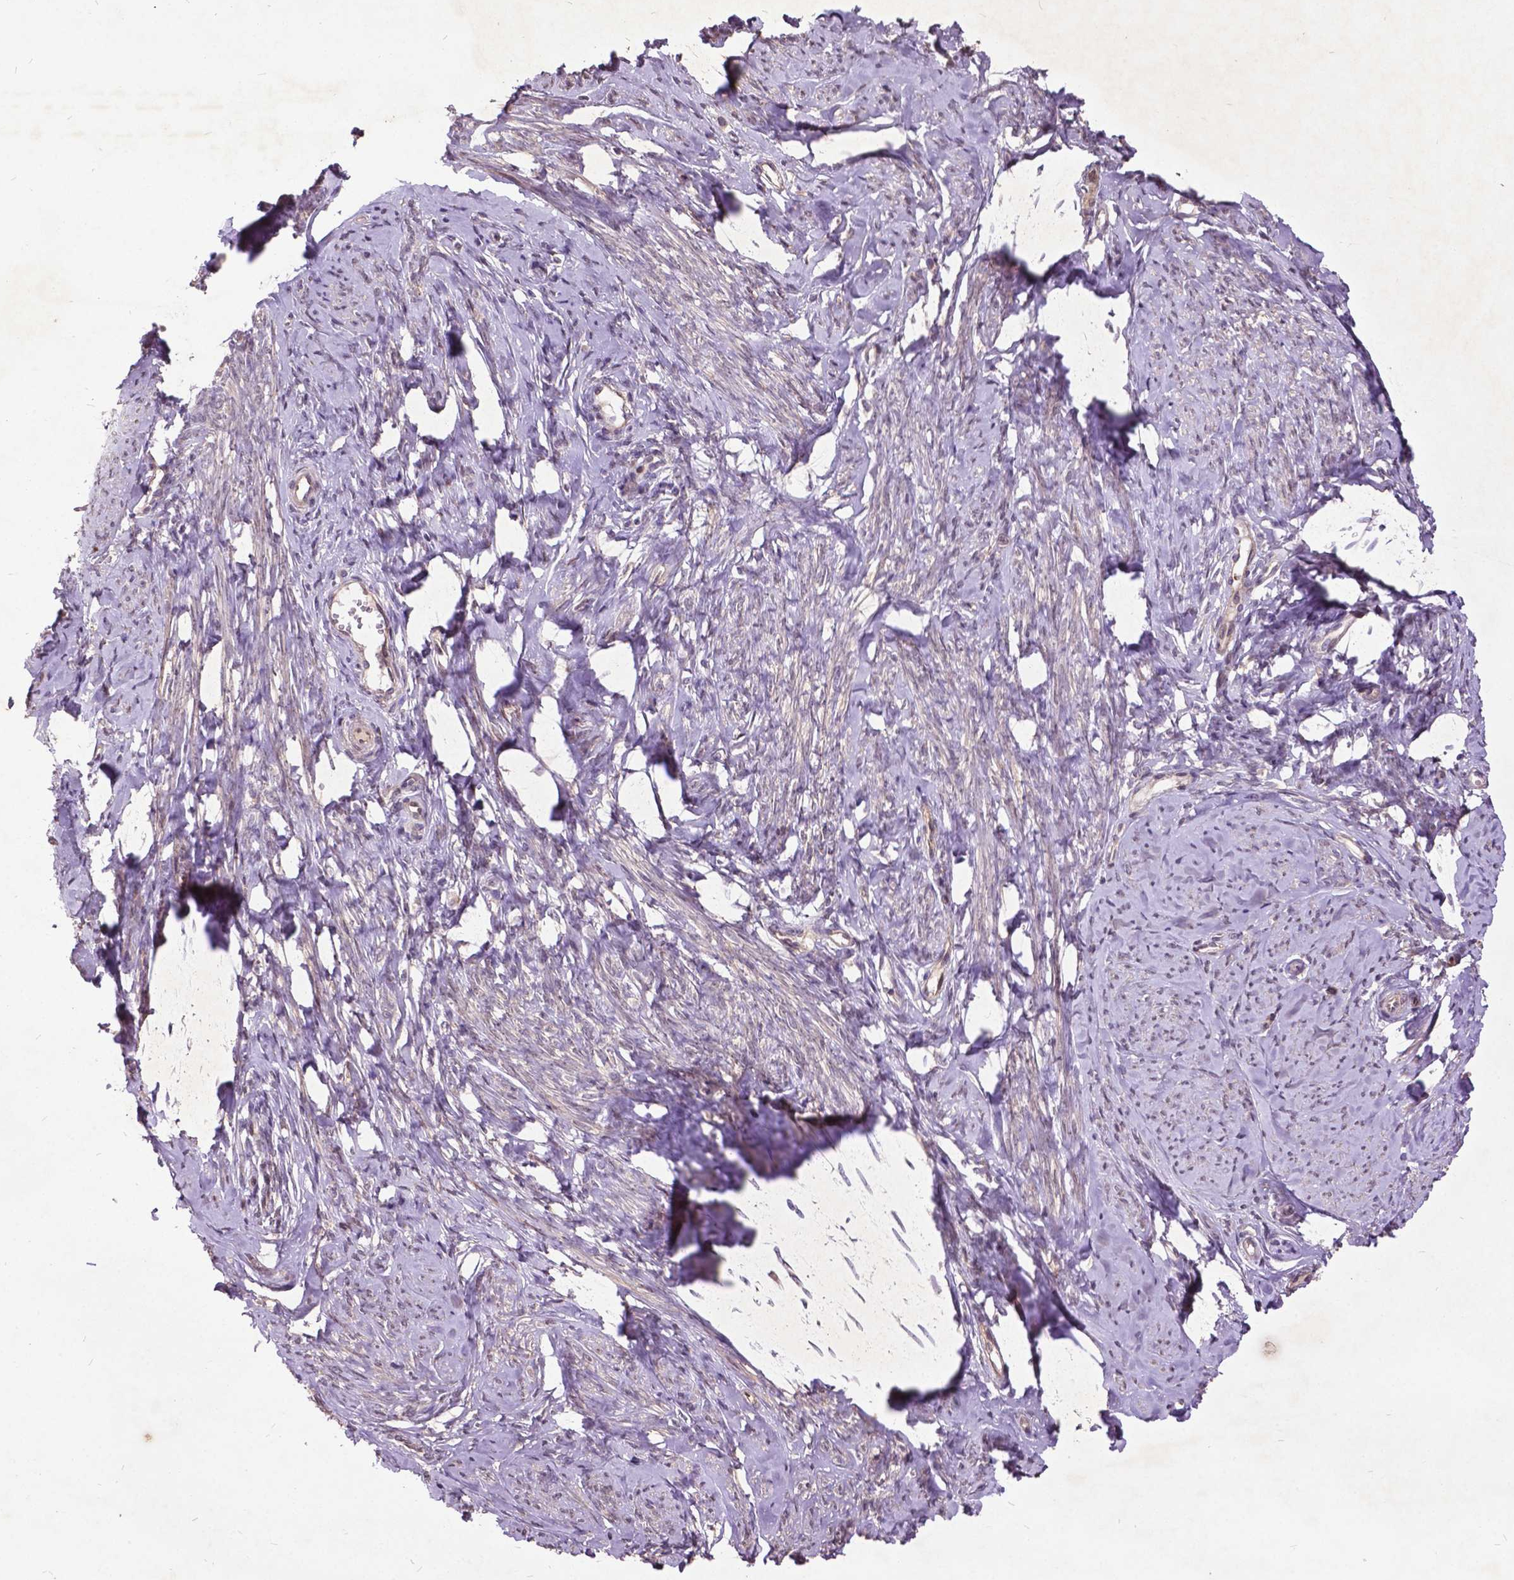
{"staining": {"intensity": "weak", "quantity": "<25%", "location": "cytoplasmic/membranous"}, "tissue": "smooth muscle", "cell_type": "Smooth muscle cells", "image_type": "normal", "snomed": [{"axis": "morphology", "description": "Normal tissue, NOS"}, {"axis": "topography", "description": "Smooth muscle"}], "caption": "This is an immunohistochemistry (IHC) histopathology image of normal smooth muscle. There is no positivity in smooth muscle cells.", "gene": "AP1S3", "patient": {"sex": "female", "age": 48}}